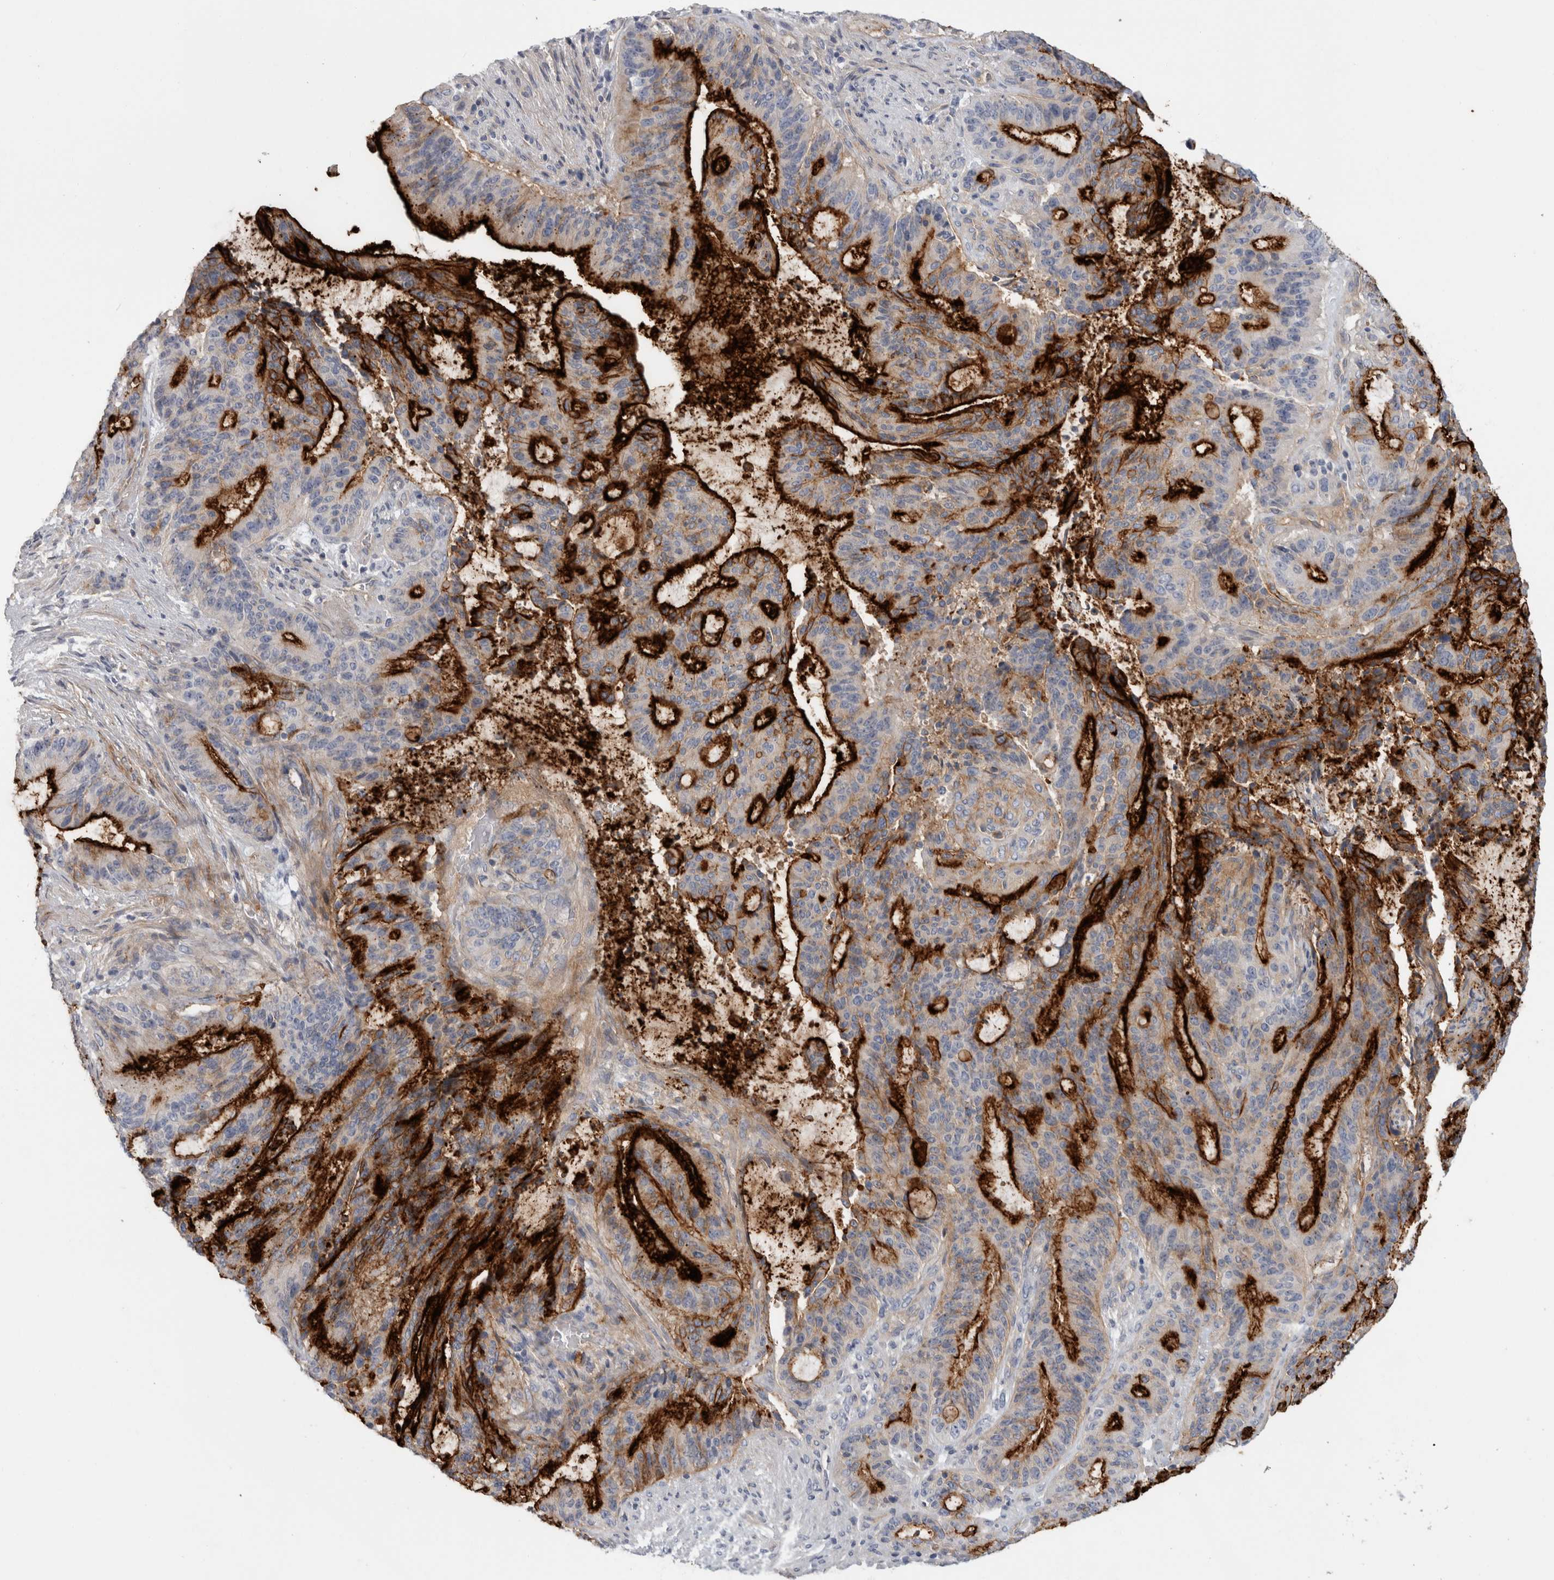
{"staining": {"intensity": "strong", "quantity": ">75%", "location": "cytoplasmic/membranous"}, "tissue": "liver cancer", "cell_type": "Tumor cells", "image_type": "cancer", "snomed": [{"axis": "morphology", "description": "Normal tissue, NOS"}, {"axis": "morphology", "description": "Cholangiocarcinoma"}, {"axis": "topography", "description": "Liver"}, {"axis": "topography", "description": "Peripheral nerve tissue"}], "caption": "Approximately >75% of tumor cells in cholangiocarcinoma (liver) display strong cytoplasmic/membranous protein expression as visualized by brown immunohistochemical staining.", "gene": "CD55", "patient": {"sex": "female", "age": 73}}